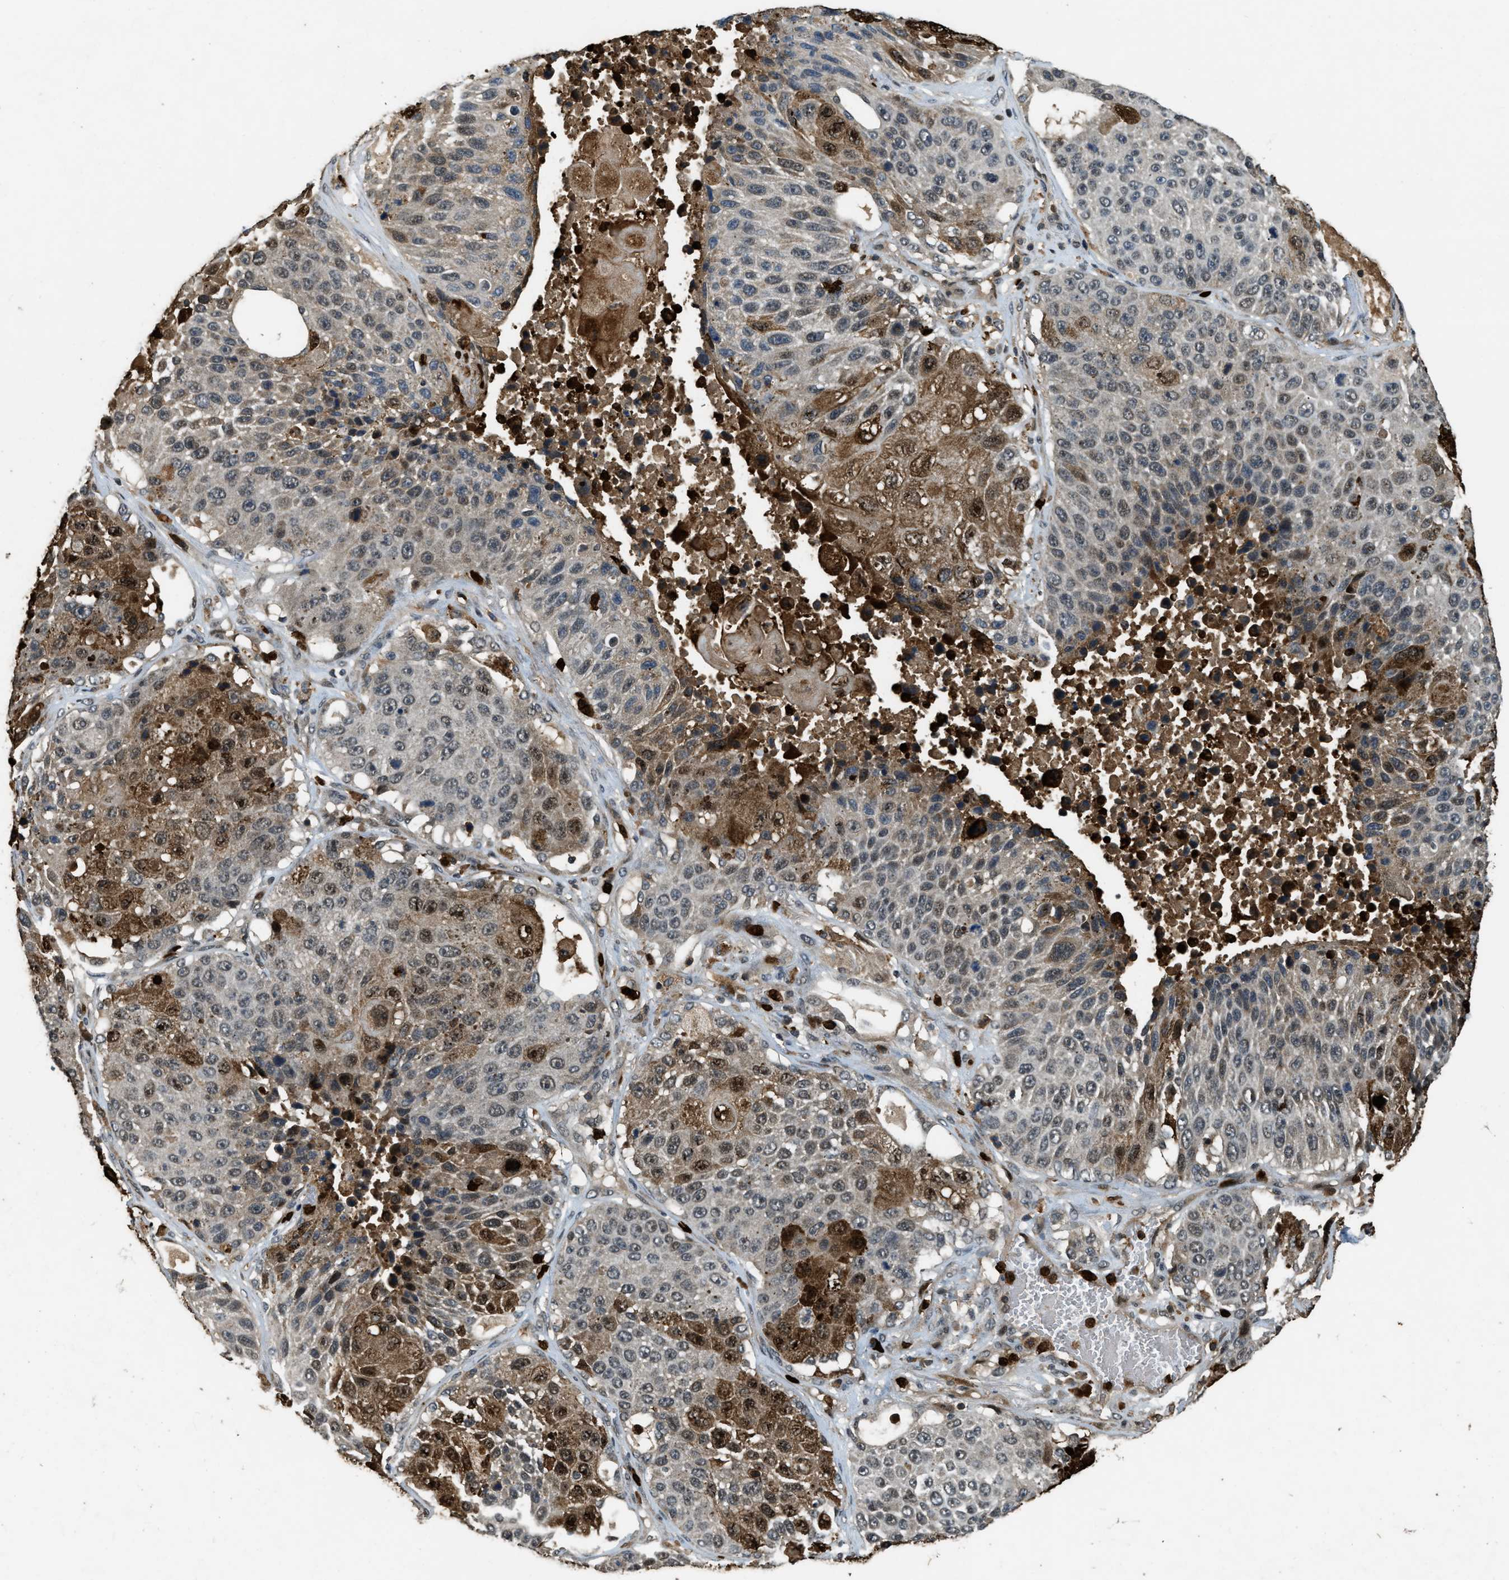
{"staining": {"intensity": "strong", "quantity": "<25%", "location": "cytoplasmic/membranous,nuclear"}, "tissue": "lung cancer", "cell_type": "Tumor cells", "image_type": "cancer", "snomed": [{"axis": "morphology", "description": "Squamous cell carcinoma, NOS"}, {"axis": "topography", "description": "Lung"}], "caption": "Immunohistochemical staining of lung cancer demonstrates medium levels of strong cytoplasmic/membranous and nuclear protein staining in approximately <25% of tumor cells.", "gene": "RNF141", "patient": {"sex": "male", "age": 61}}